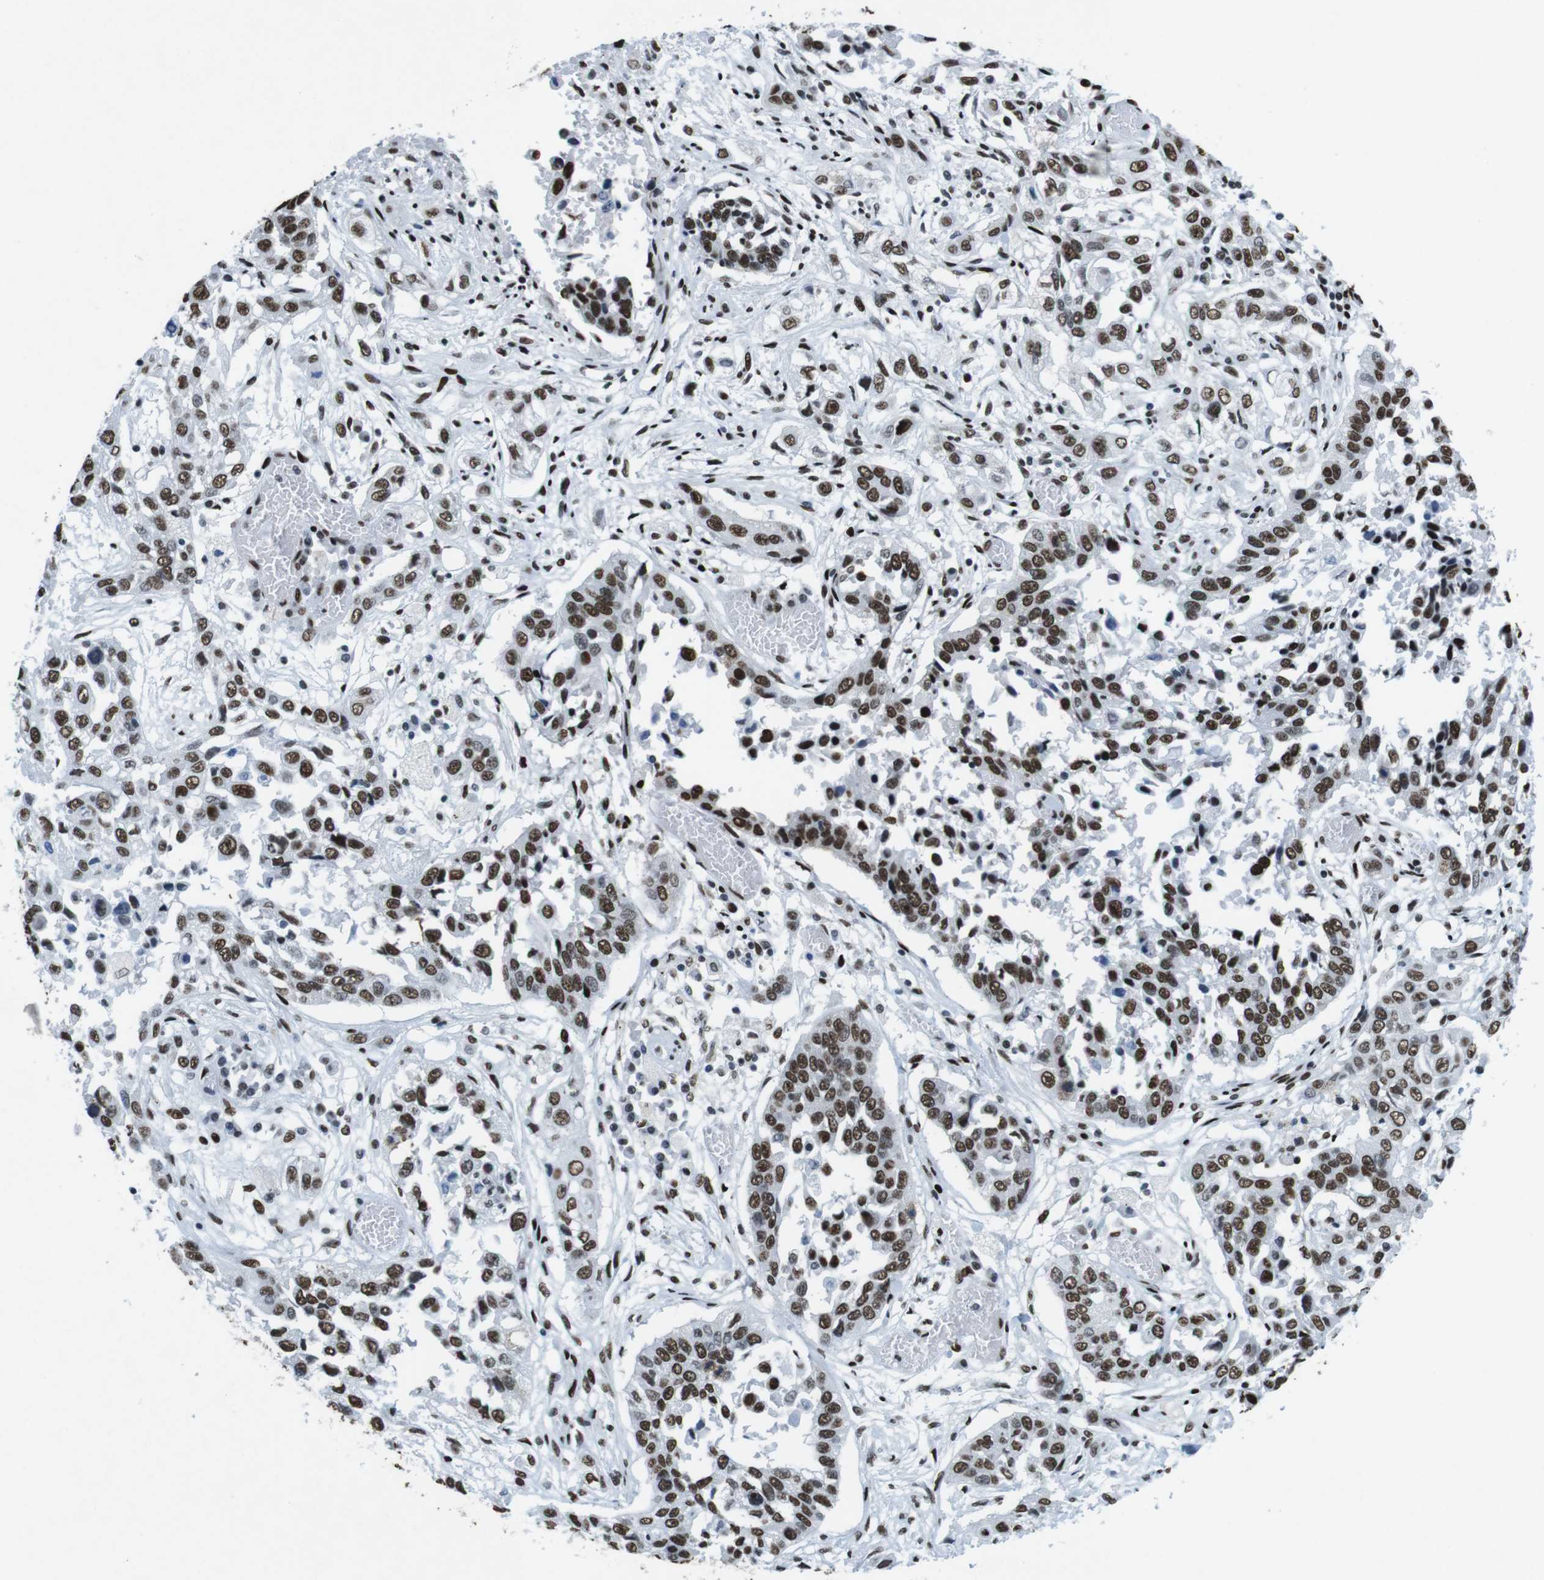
{"staining": {"intensity": "strong", "quantity": ">75%", "location": "nuclear"}, "tissue": "lung cancer", "cell_type": "Tumor cells", "image_type": "cancer", "snomed": [{"axis": "morphology", "description": "Squamous cell carcinoma, NOS"}, {"axis": "topography", "description": "Lung"}], "caption": "Immunohistochemical staining of squamous cell carcinoma (lung) shows strong nuclear protein staining in about >75% of tumor cells.", "gene": "CITED2", "patient": {"sex": "male", "age": 71}}